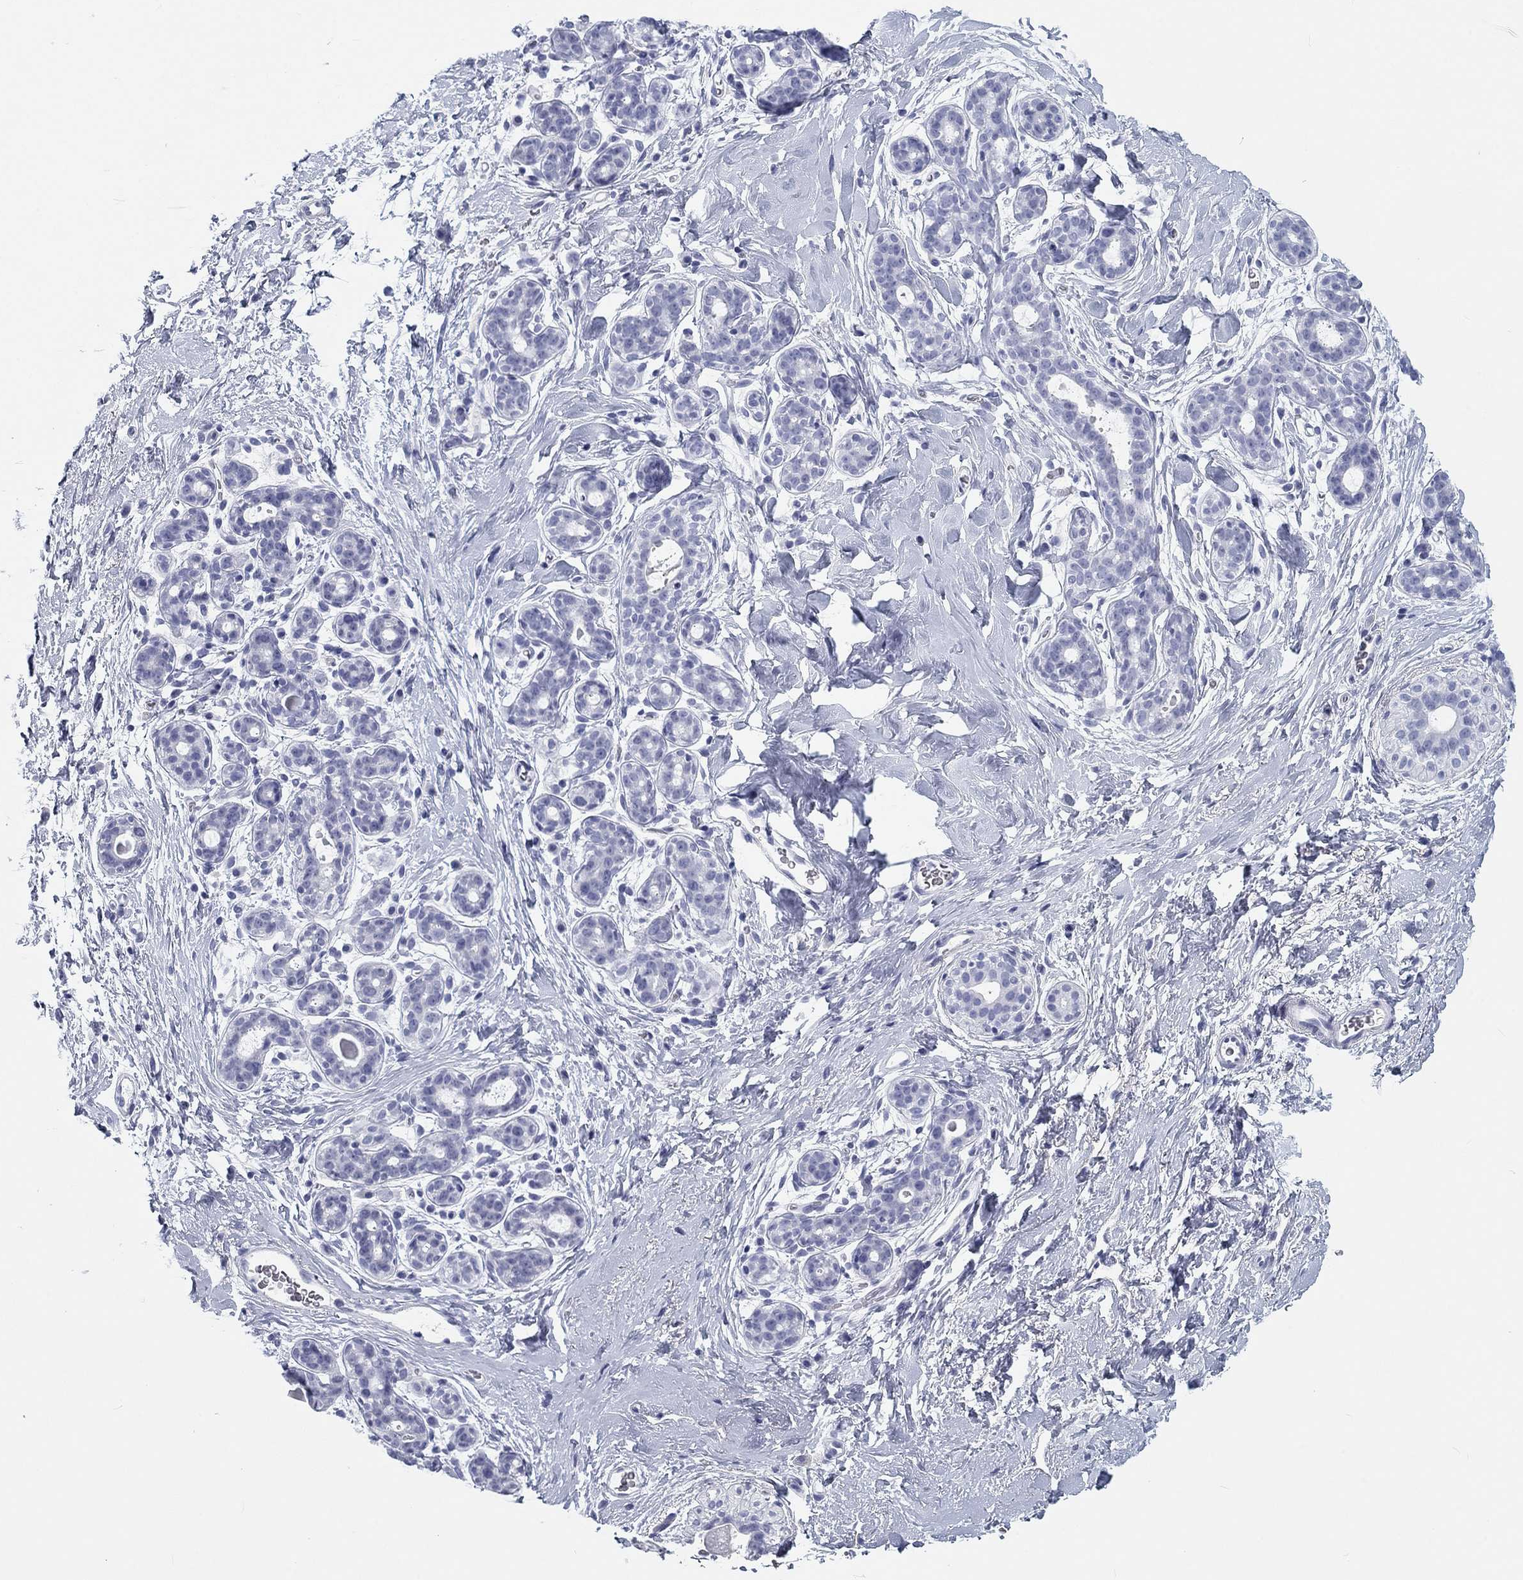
{"staining": {"intensity": "negative", "quantity": "none", "location": "none"}, "tissue": "breast", "cell_type": "Adipocytes", "image_type": "normal", "snomed": [{"axis": "morphology", "description": "Normal tissue, NOS"}, {"axis": "topography", "description": "Breast"}], "caption": "An immunohistochemistry (IHC) image of normal breast is shown. There is no staining in adipocytes of breast.", "gene": "CALB1", "patient": {"sex": "female", "age": 43}}